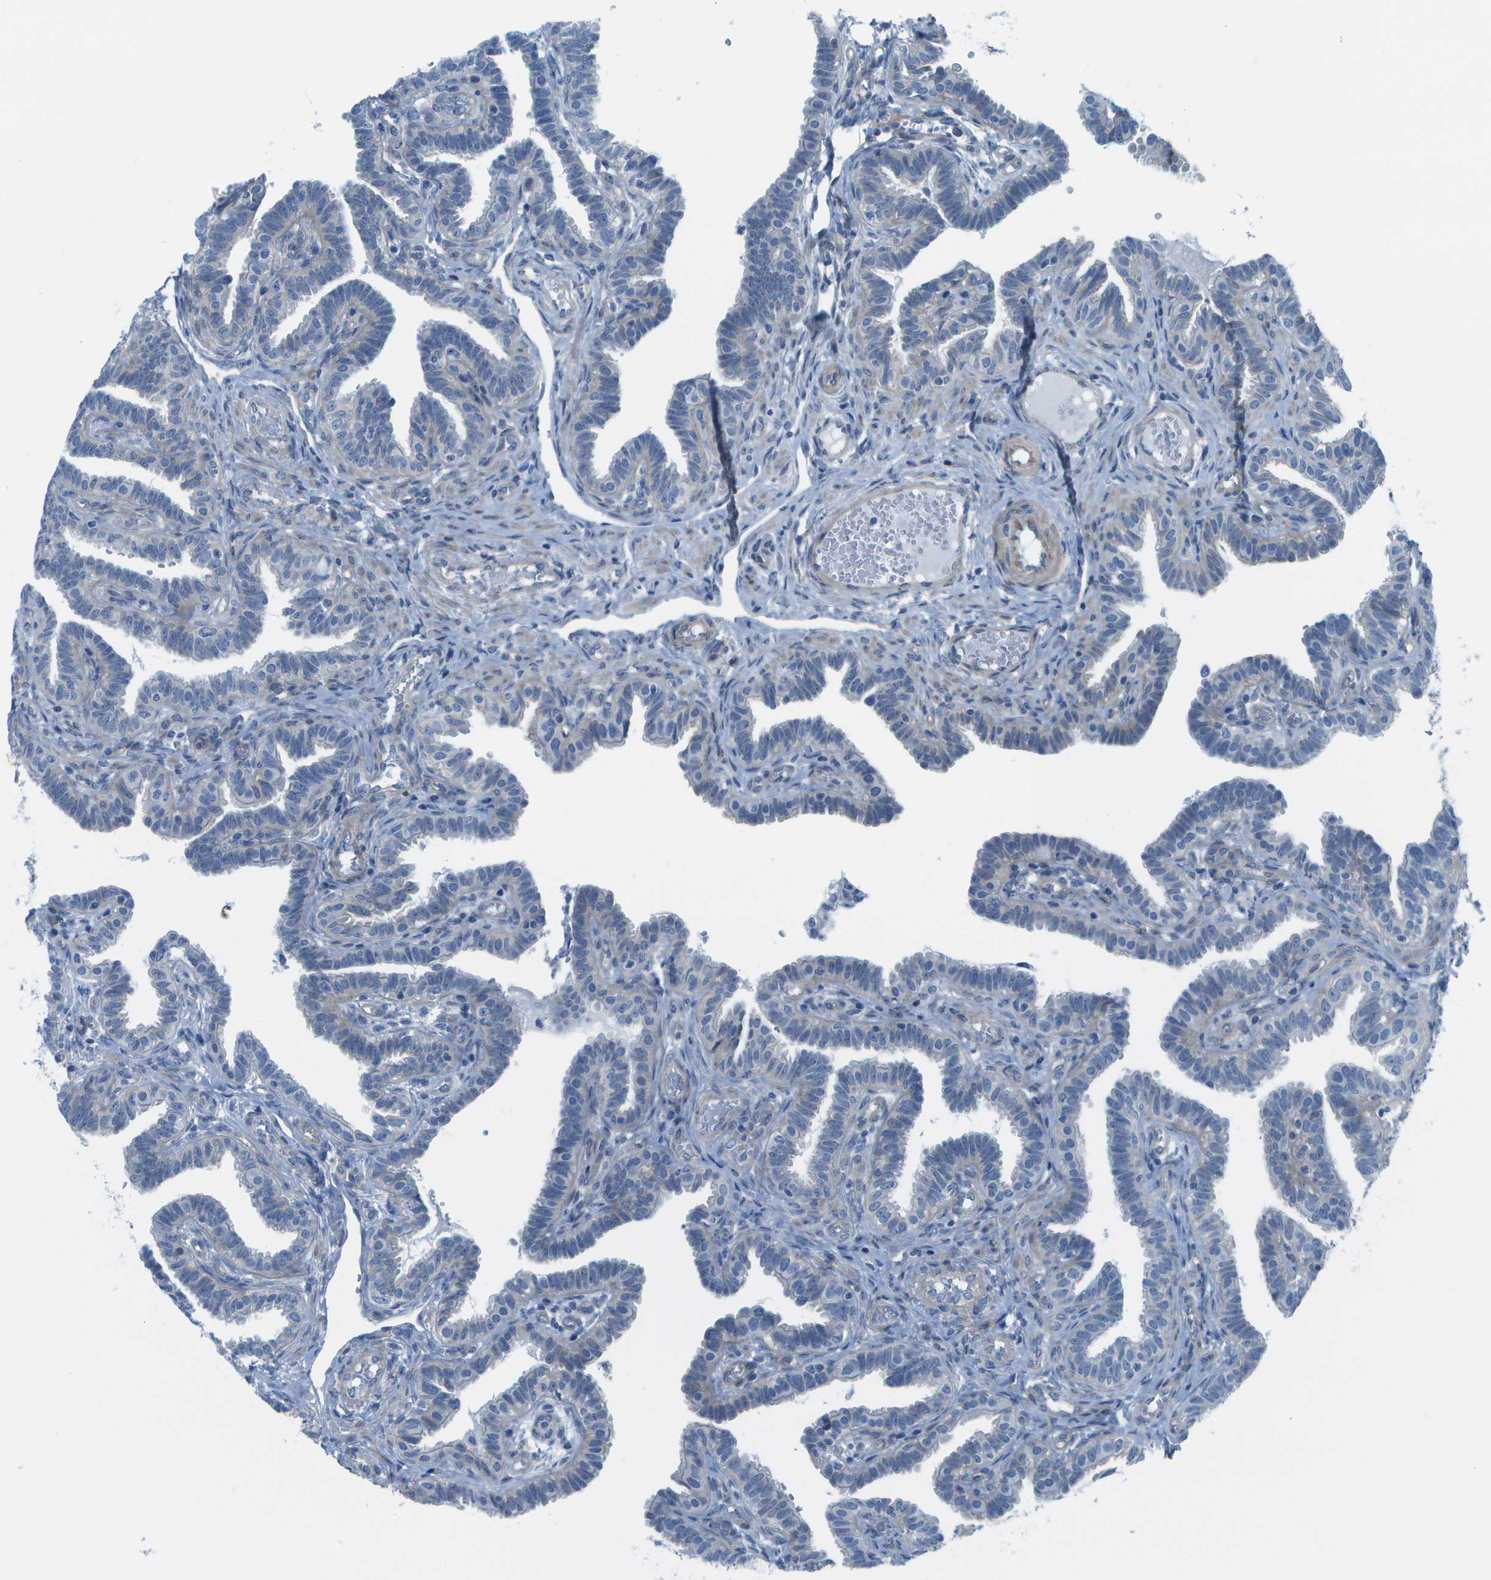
{"staining": {"intensity": "negative", "quantity": "none", "location": "none"}, "tissue": "fallopian tube", "cell_type": "Glandular cells", "image_type": "normal", "snomed": [{"axis": "morphology", "description": "Normal tissue, NOS"}, {"axis": "topography", "description": "Fallopian tube"}, {"axis": "topography", "description": "Placenta"}], "caption": "High magnification brightfield microscopy of unremarkable fallopian tube stained with DAB (brown) and counterstained with hematoxylin (blue): glandular cells show no significant positivity. (Stains: DAB immunohistochemistry with hematoxylin counter stain, Microscopy: brightfield microscopy at high magnification).", "gene": "SORBS3", "patient": {"sex": "female", "age": 34}}